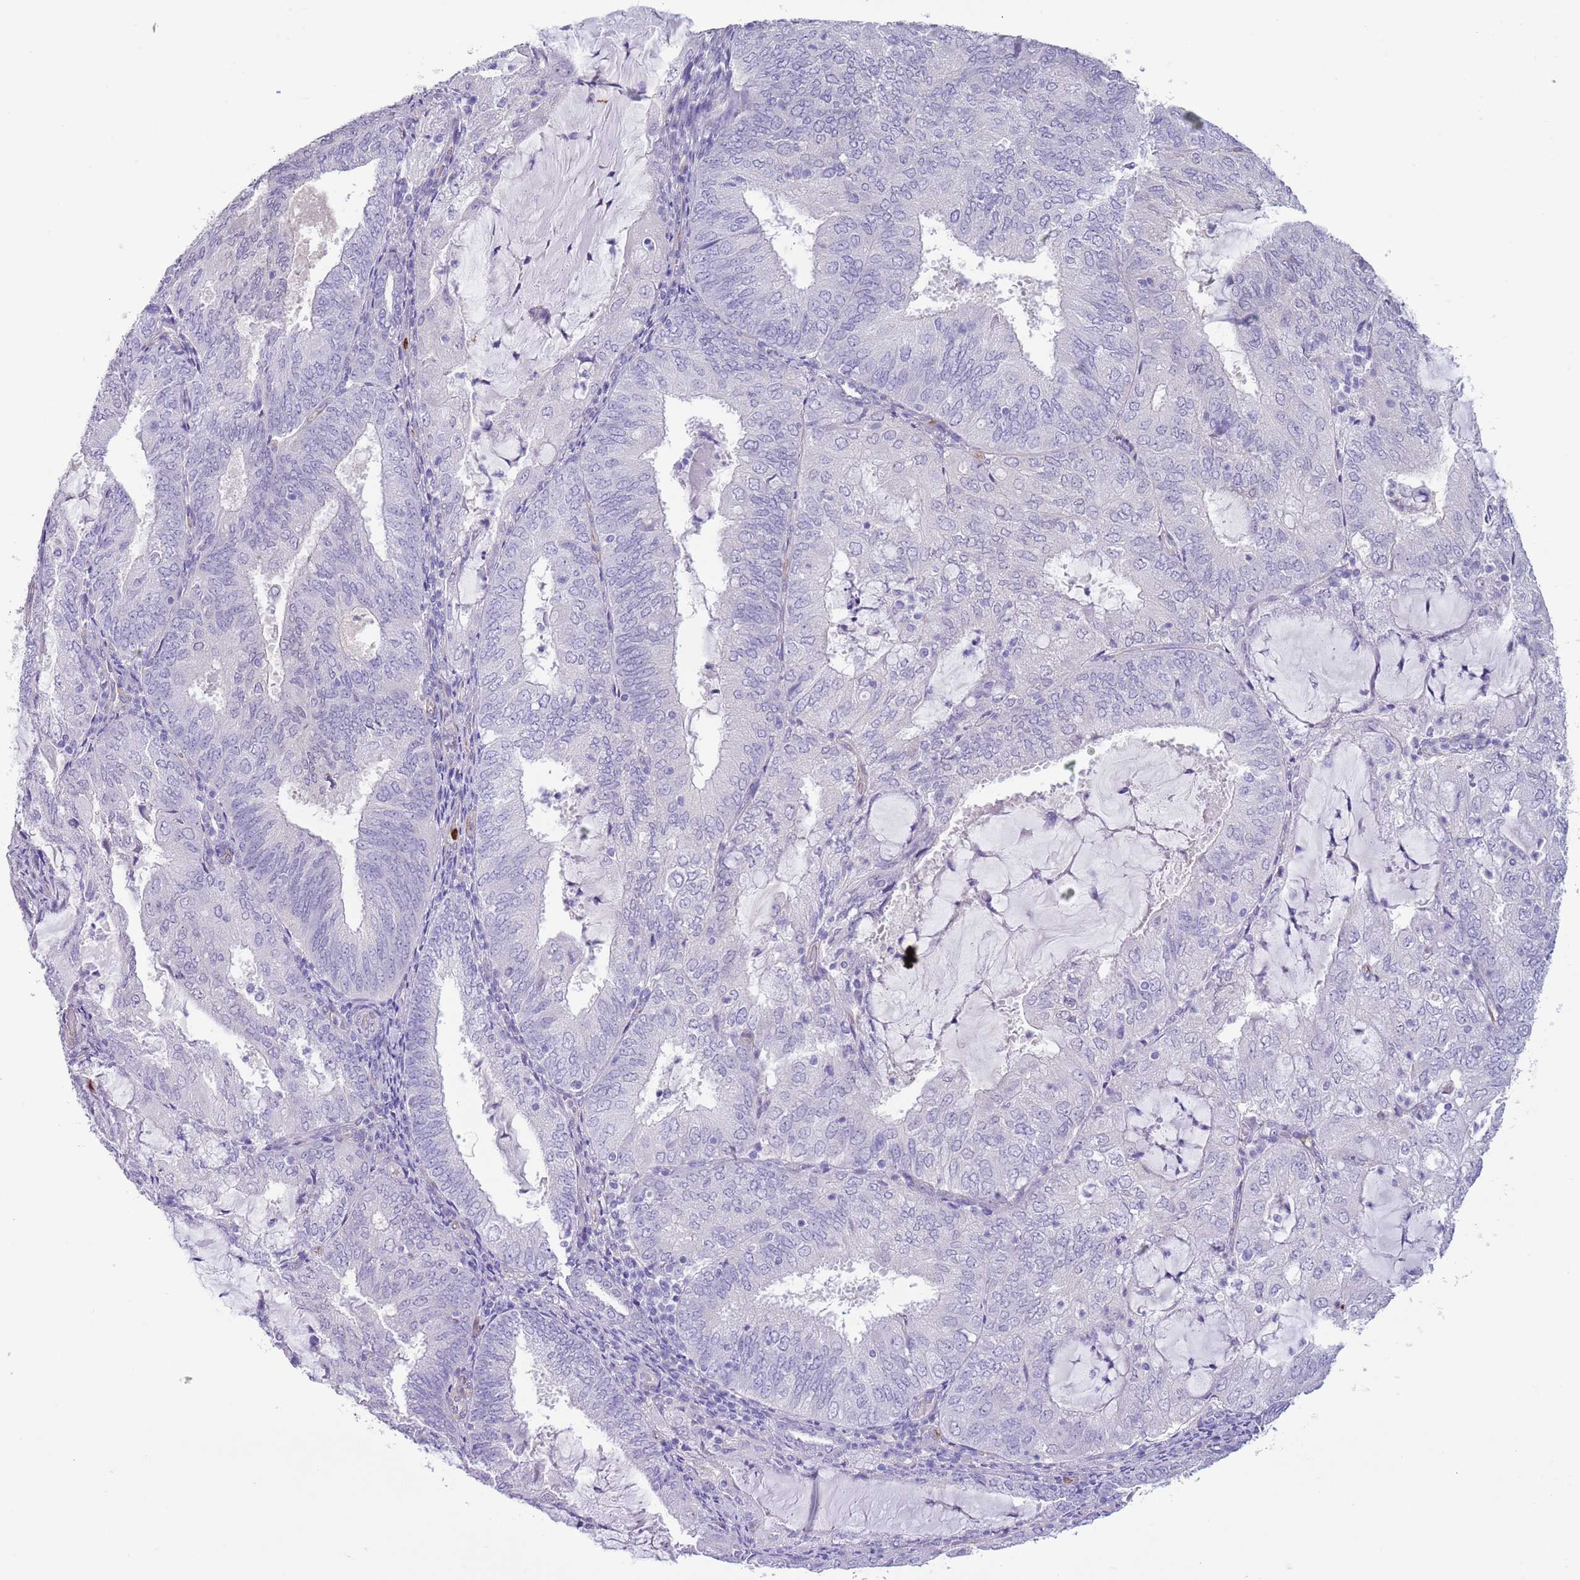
{"staining": {"intensity": "negative", "quantity": "none", "location": "none"}, "tissue": "endometrial cancer", "cell_type": "Tumor cells", "image_type": "cancer", "snomed": [{"axis": "morphology", "description": "Adenocarcinoma, NOS"}, {"axis": "topography", "description": "Endometrium"}], "caption": "Tumor cells are negative for protein expression in human endometrial cancer.", "gene": "TSGA13", "patient": {"sex": "female", "age": 81}}